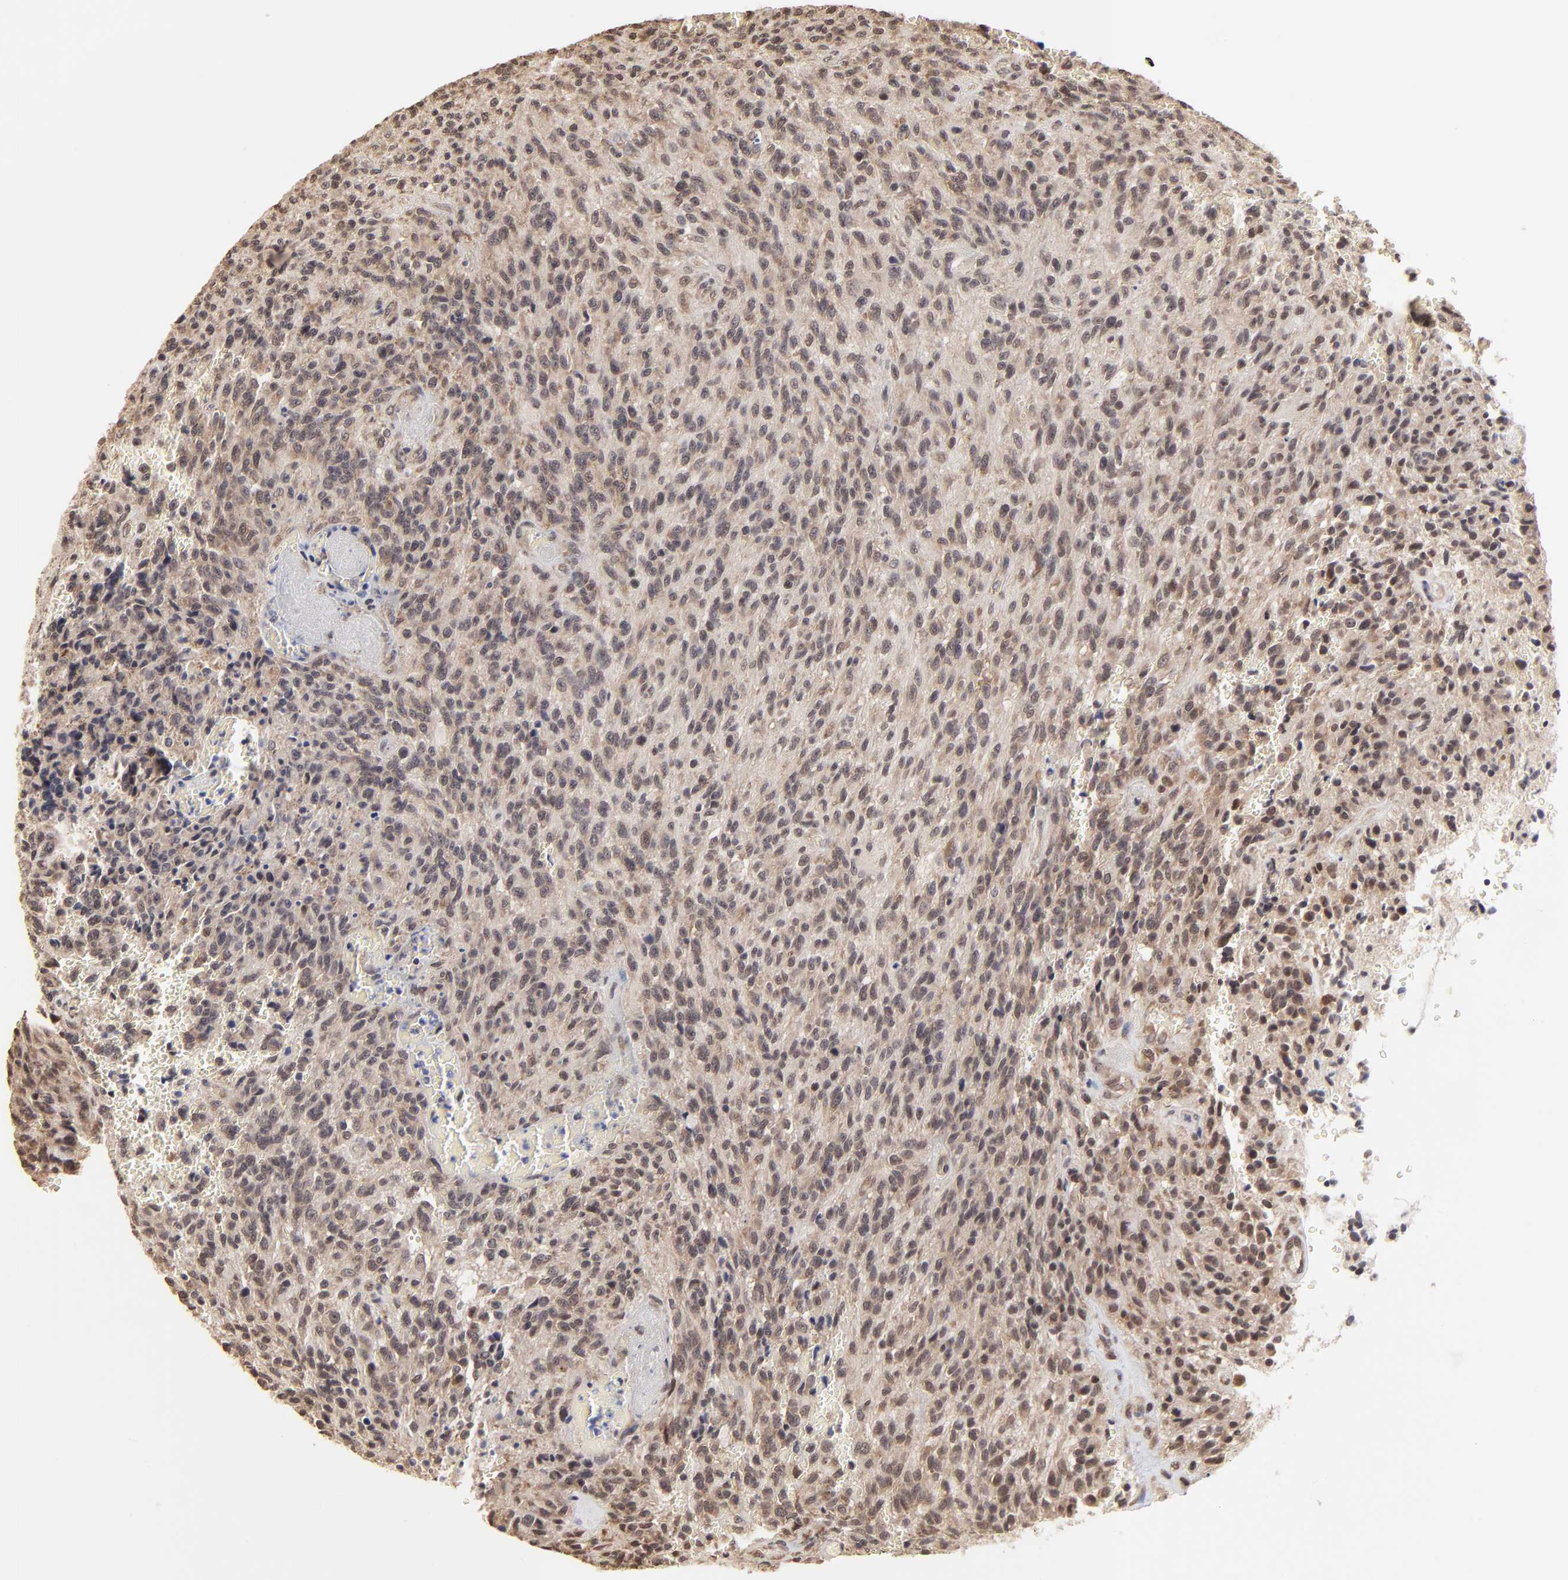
{"staining": {"intensity": "weak", "quantity": ">75%", "location": "nuclear"}, "tissue": "glioma", "cell_type": "Tumor cells", "image_type": "cancer", "snomed": [{"axis": "morphology", "description": "Normal tissue, NOS"}, {"axis": "morphology", "description": "Glioma, malignant, High grade"}, {"axis": "topography", "description": "Cerebral cortex"}], "caption": "Protein positivity by IHC reveals weak nuclear staining in approximately >75% of tumor cells in malignant glioma (high-grade). (Brightfield microscopy of DAB IHC at high magnification).", "gene": "BRPF1", "patient": {"sex": "male", "age": 56}}